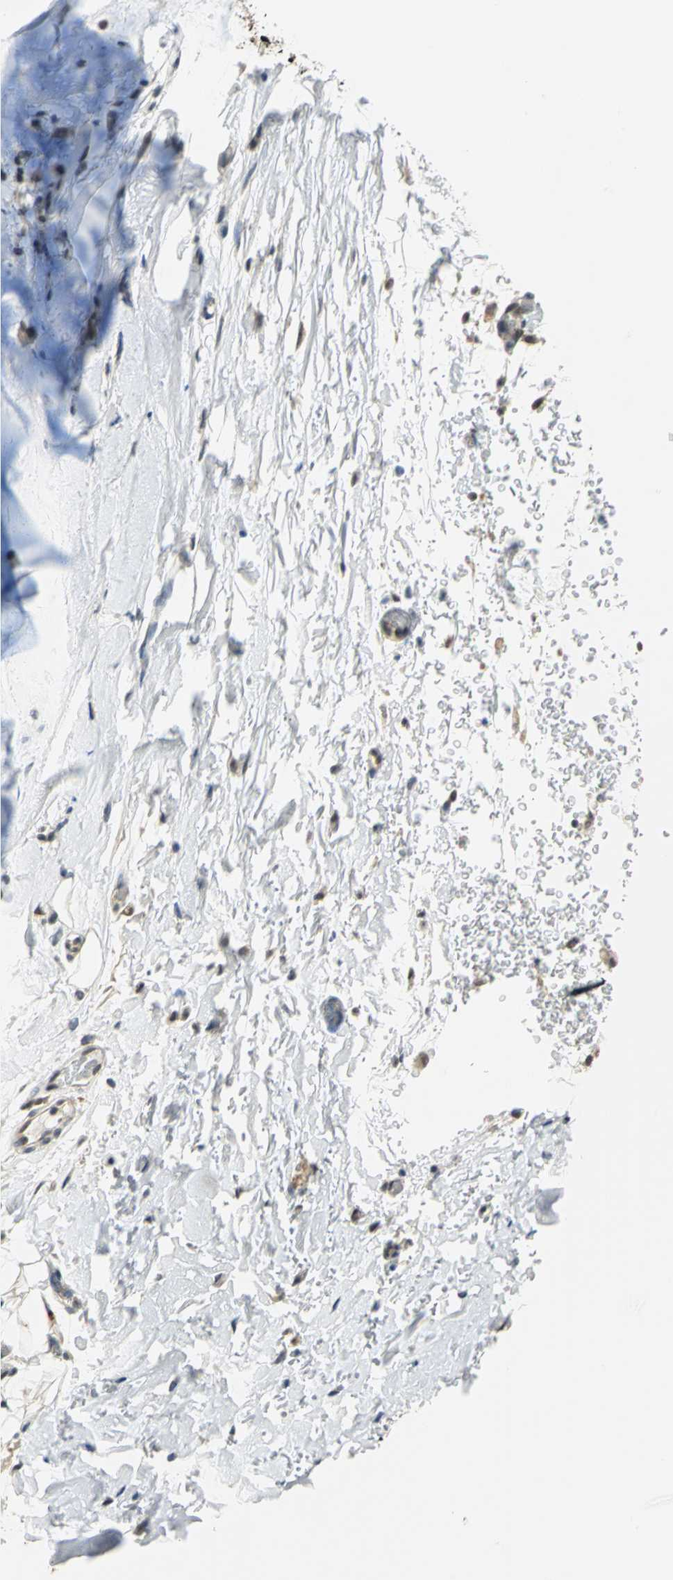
{"staining": {"intensity": "negative", "quantity": "none", "location": "none"}, "tissue": "adipose tissue", "cell_type": "Adipocytes", "image_type": "normal", "snomed": [{"axis": "morphology", "description": "Normal tissue, NOS"}, {"axis": "topography", "description": "Cartilage tissue"}, {"axis": "topography", "description": "Bronchus"}], "caption": "Immunohistochemical staining of benign human adipose tissue exhibits no significant staining in adipocytes. (DAB immunohistochemistry visualized using brightfield microscopy, high magnification).", "gene": "PIN1", "patient": {"sex": "female", "age": 73}}